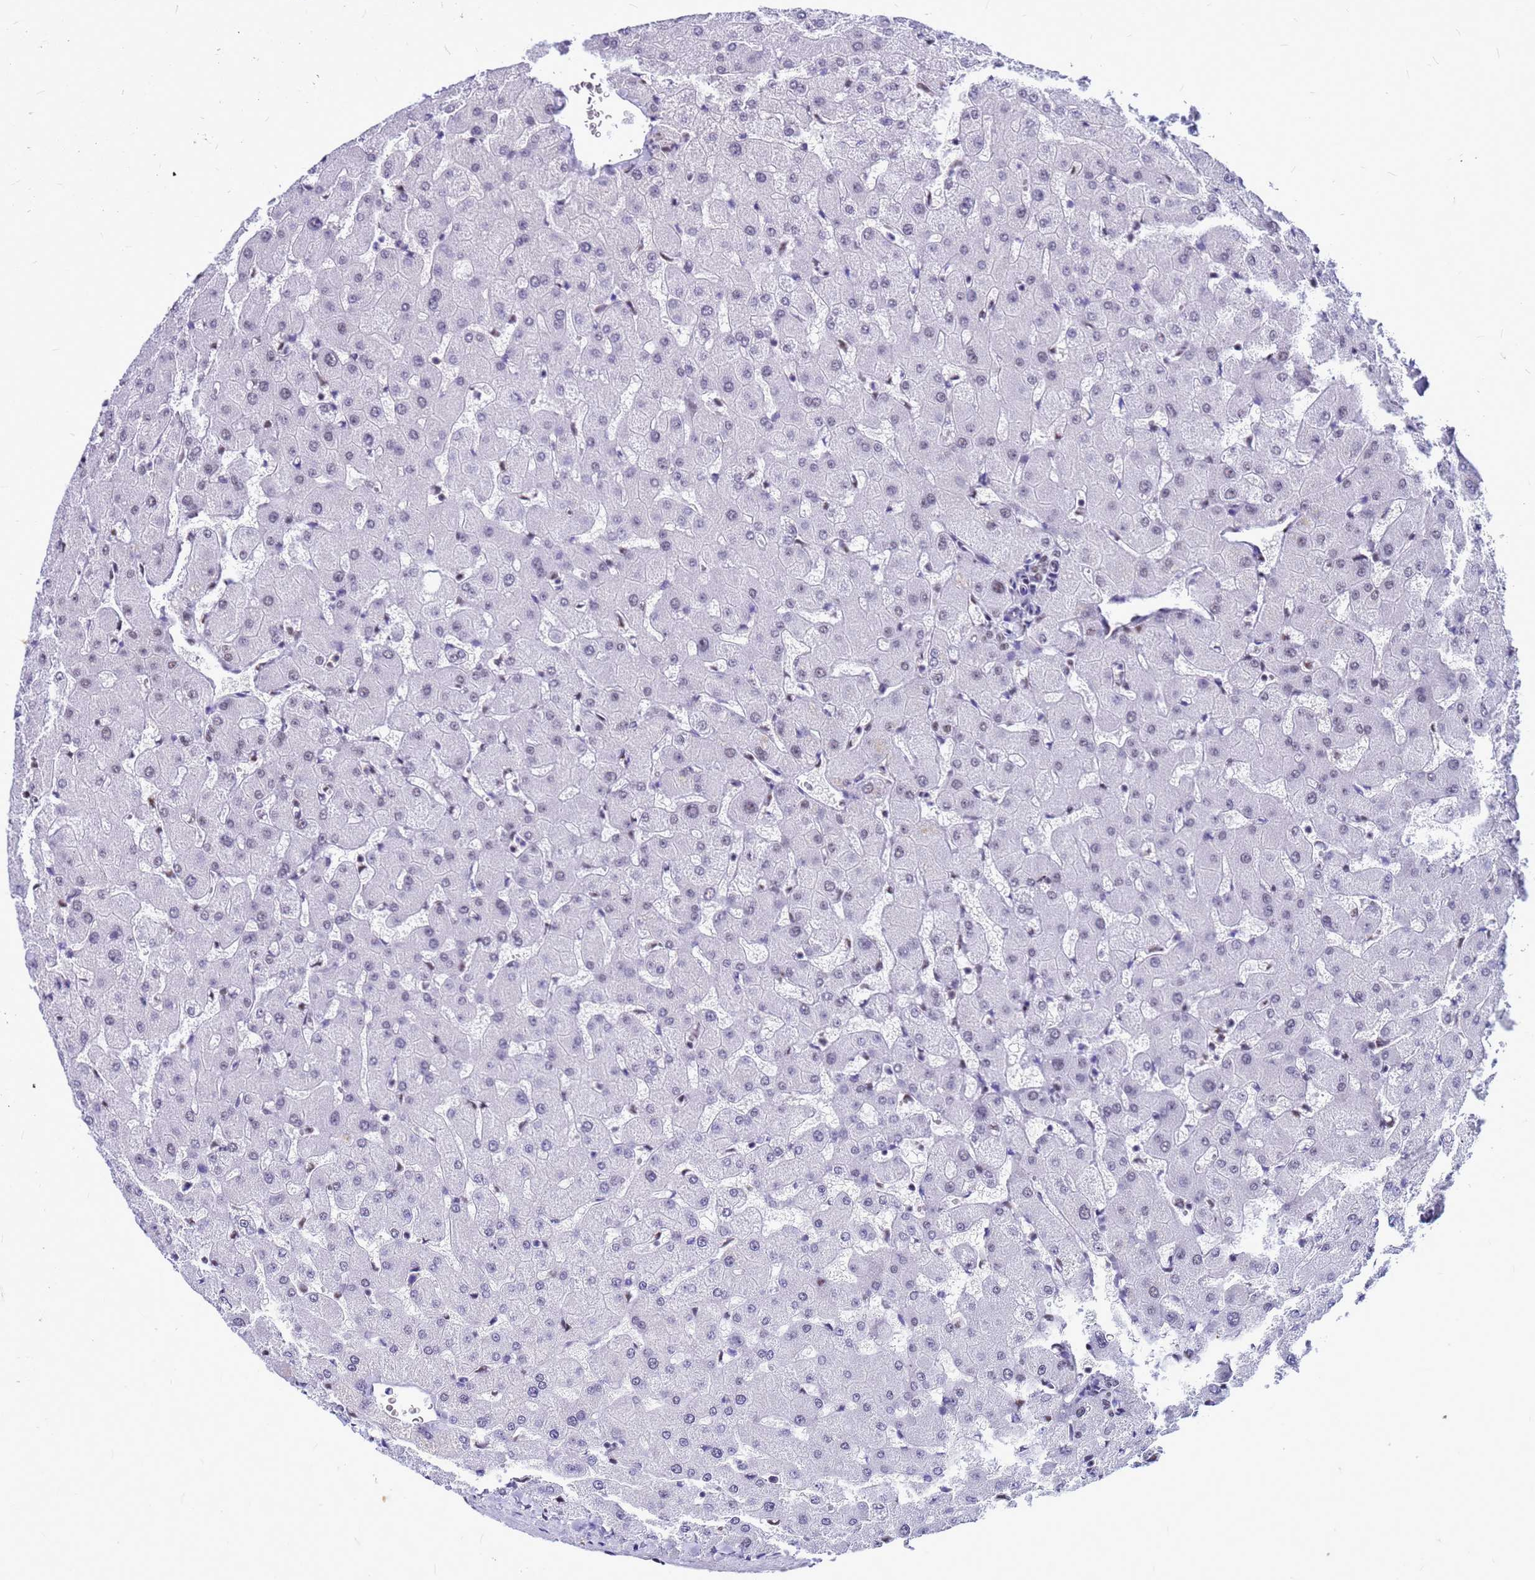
{"staining": {"intensity": "negative", "quantity": "none", "location": "none"}, "tissue": "liver", "cell_type": "Cholangiocytes", "image_type": "normal", "snomed": [{"axis": "morphology", "description": "Normal tissue, NOS"}, {"axis": "topography", "description": "Liver"}], "caption": "Benign liver was stained to show a protein in brown. There is no significant staining in cholangiocytes. (DAB (3,3'-diaminobenzidine) immunohistochemistry visualized using brightfield microscopy, high magnification).", "gene": "SART3", "patient": {"sex": "female", "age": 63}}